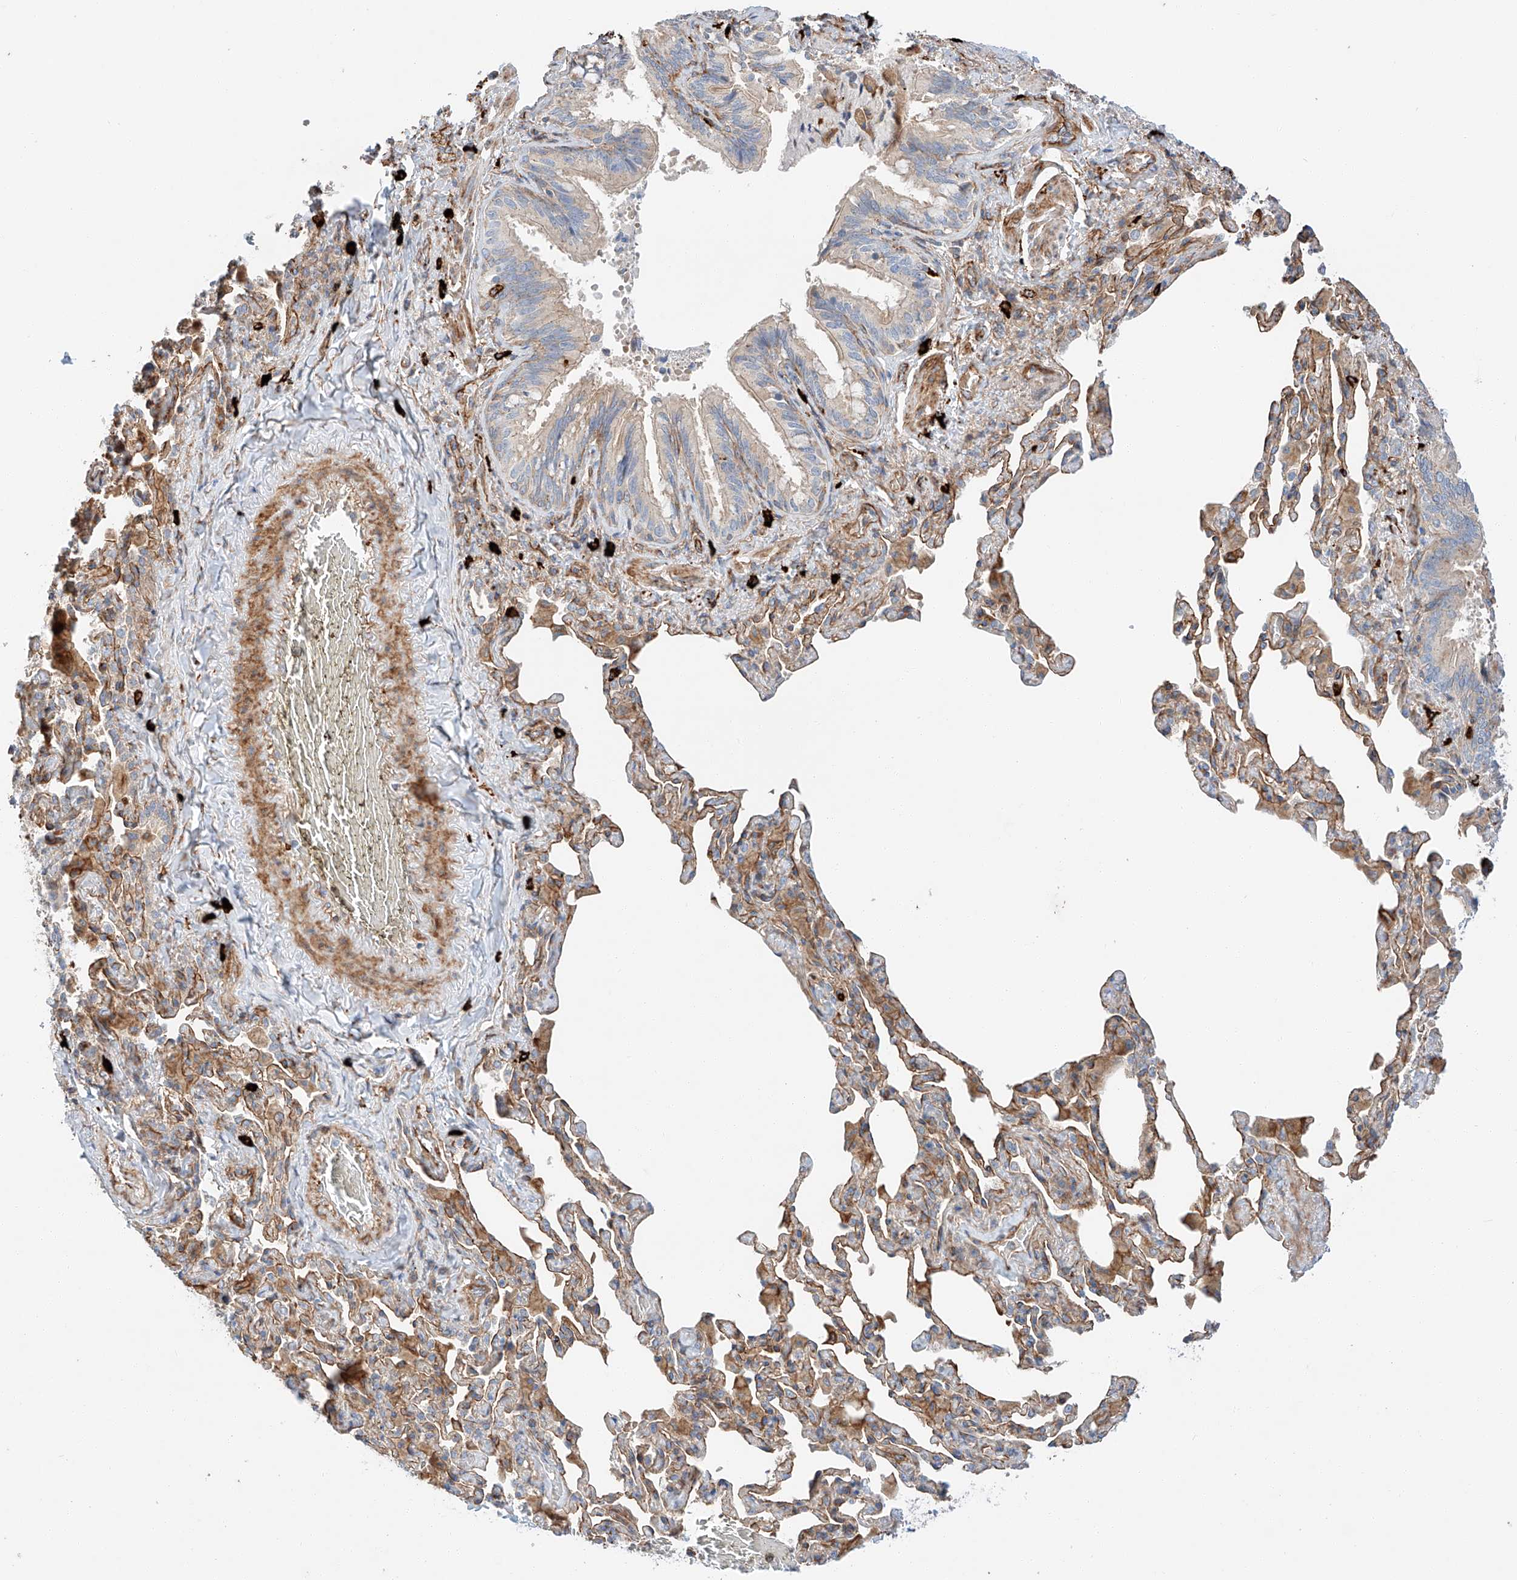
{"staining": {"intensity": "moderate", "quantity": "25%-75%", "location": "cytoplasmic/membranous"}, "tissue": "bronchus", "cell_type": "Respiratory epithelial cells", "image_type": "normal", "snomed": [{"axis": "morphology", "description": "Normal tissue, NOS"}, {"axis": "morphology", "description": "Inflammation, NOS"}, {"axis": "topography", "description": "Lung"}], "caption": "Protein expression analysis of benign bronchus shows moderate cytoplasmic/membranous staining in about 25%-75% of respiratory epithelial cells.", "gene": "MINDY4", "patient": {"sex": "female", "age": 46}}